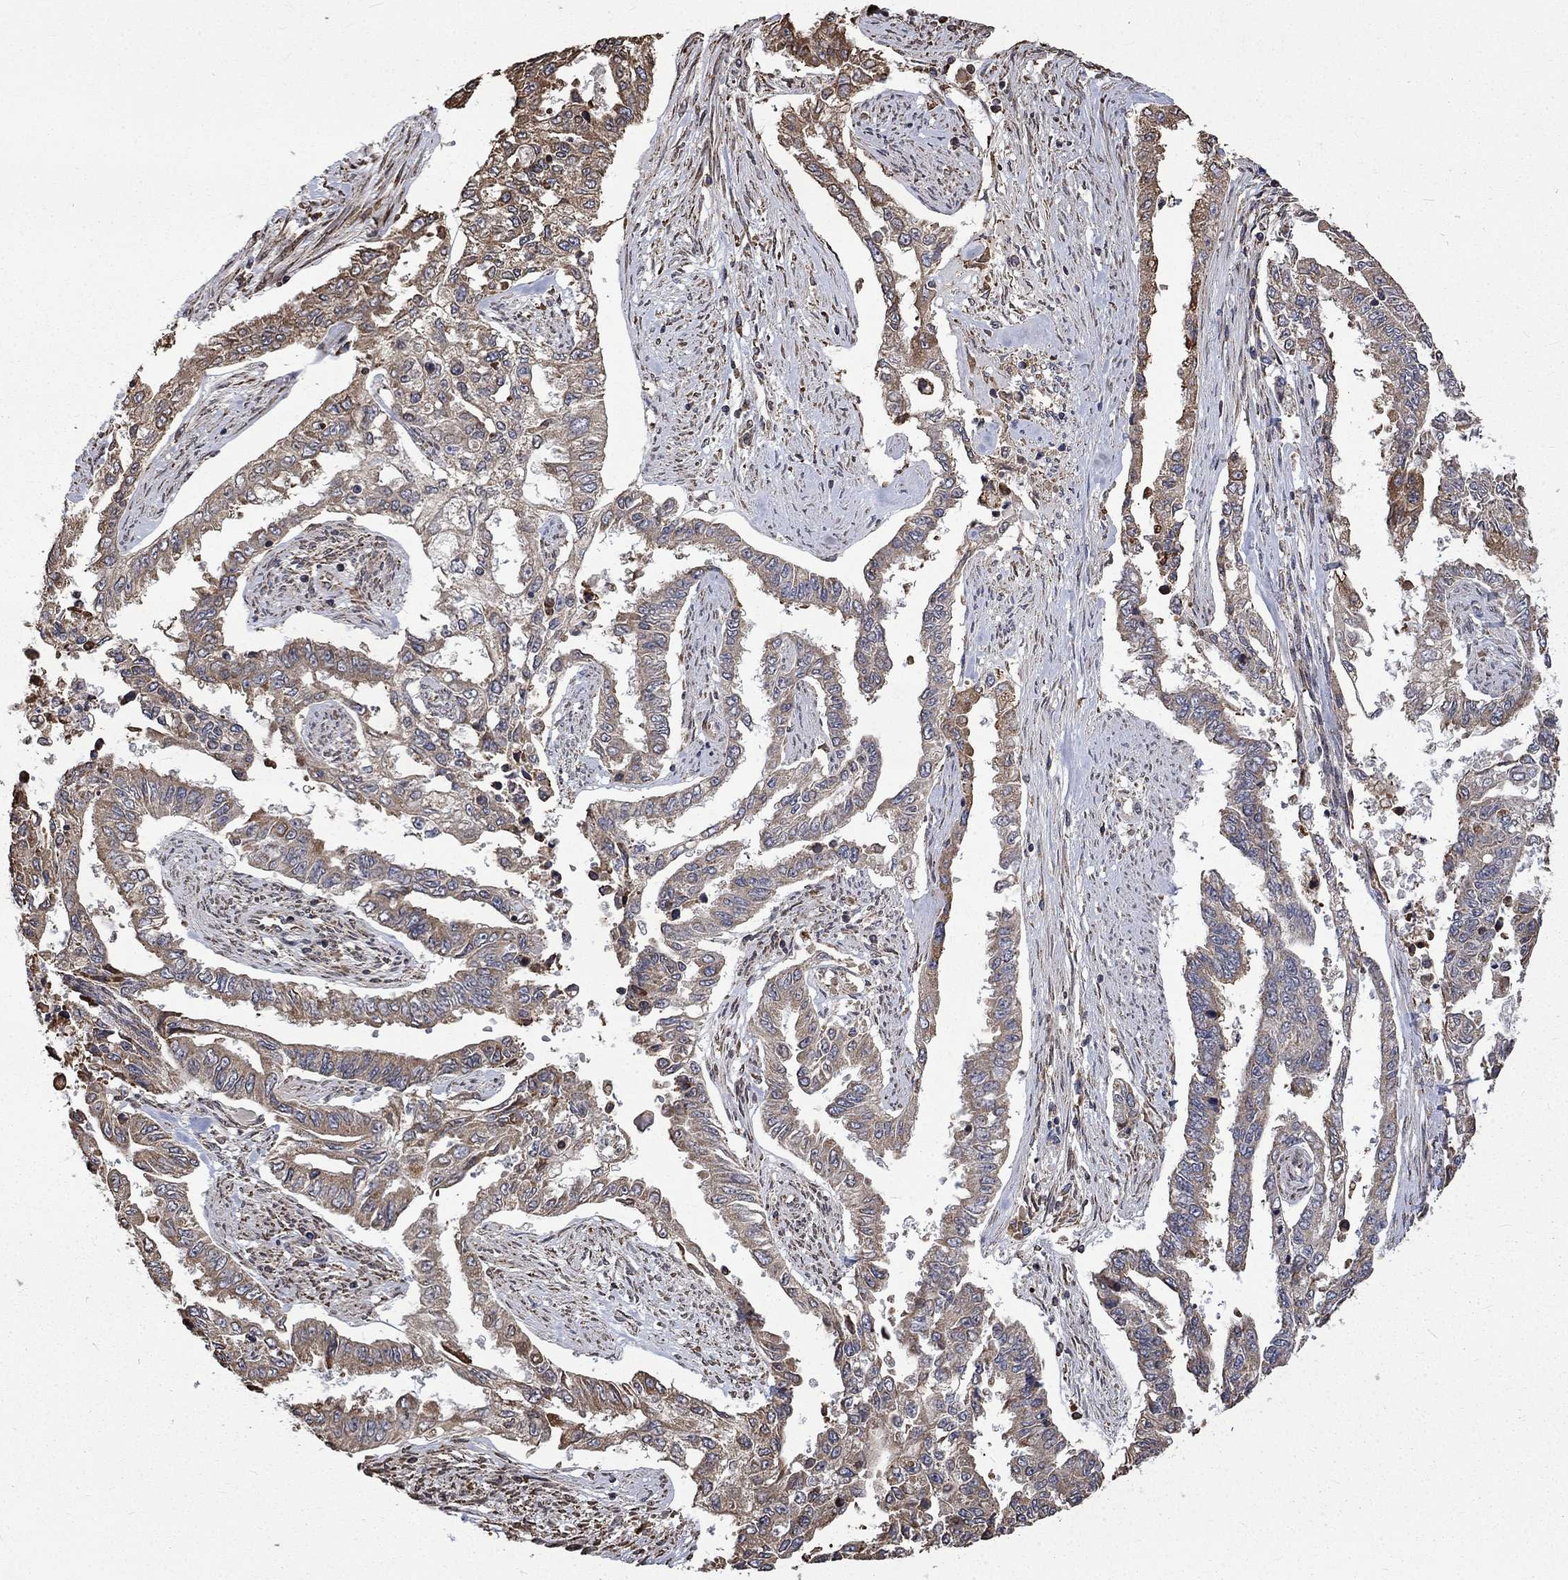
{"staining": {"intensity": "moderate", "quantity": "25%-75%", "location": "cytoplasmic/membranous"}, "tissue": "endometrial cancer", "cell_type": "Tumor cells", "image_type": "cancer", "snomed": [{"axis": "morphology", "description": "Adenocarcinoma, NOS"}, {"axis": "topography", "description": "Uterus"}], "caption": "High-magnification brightfield microscopy of endometrial cancer stained with DAB (brown) and counterstained with hematoxylin (blue). tumor cells exhibit moderate cytoplasmic/membranous staining is appreciated in about25%-75% of cells.", "gene": "ESRRA", "patient": {"sex": "female", "age": 59}}